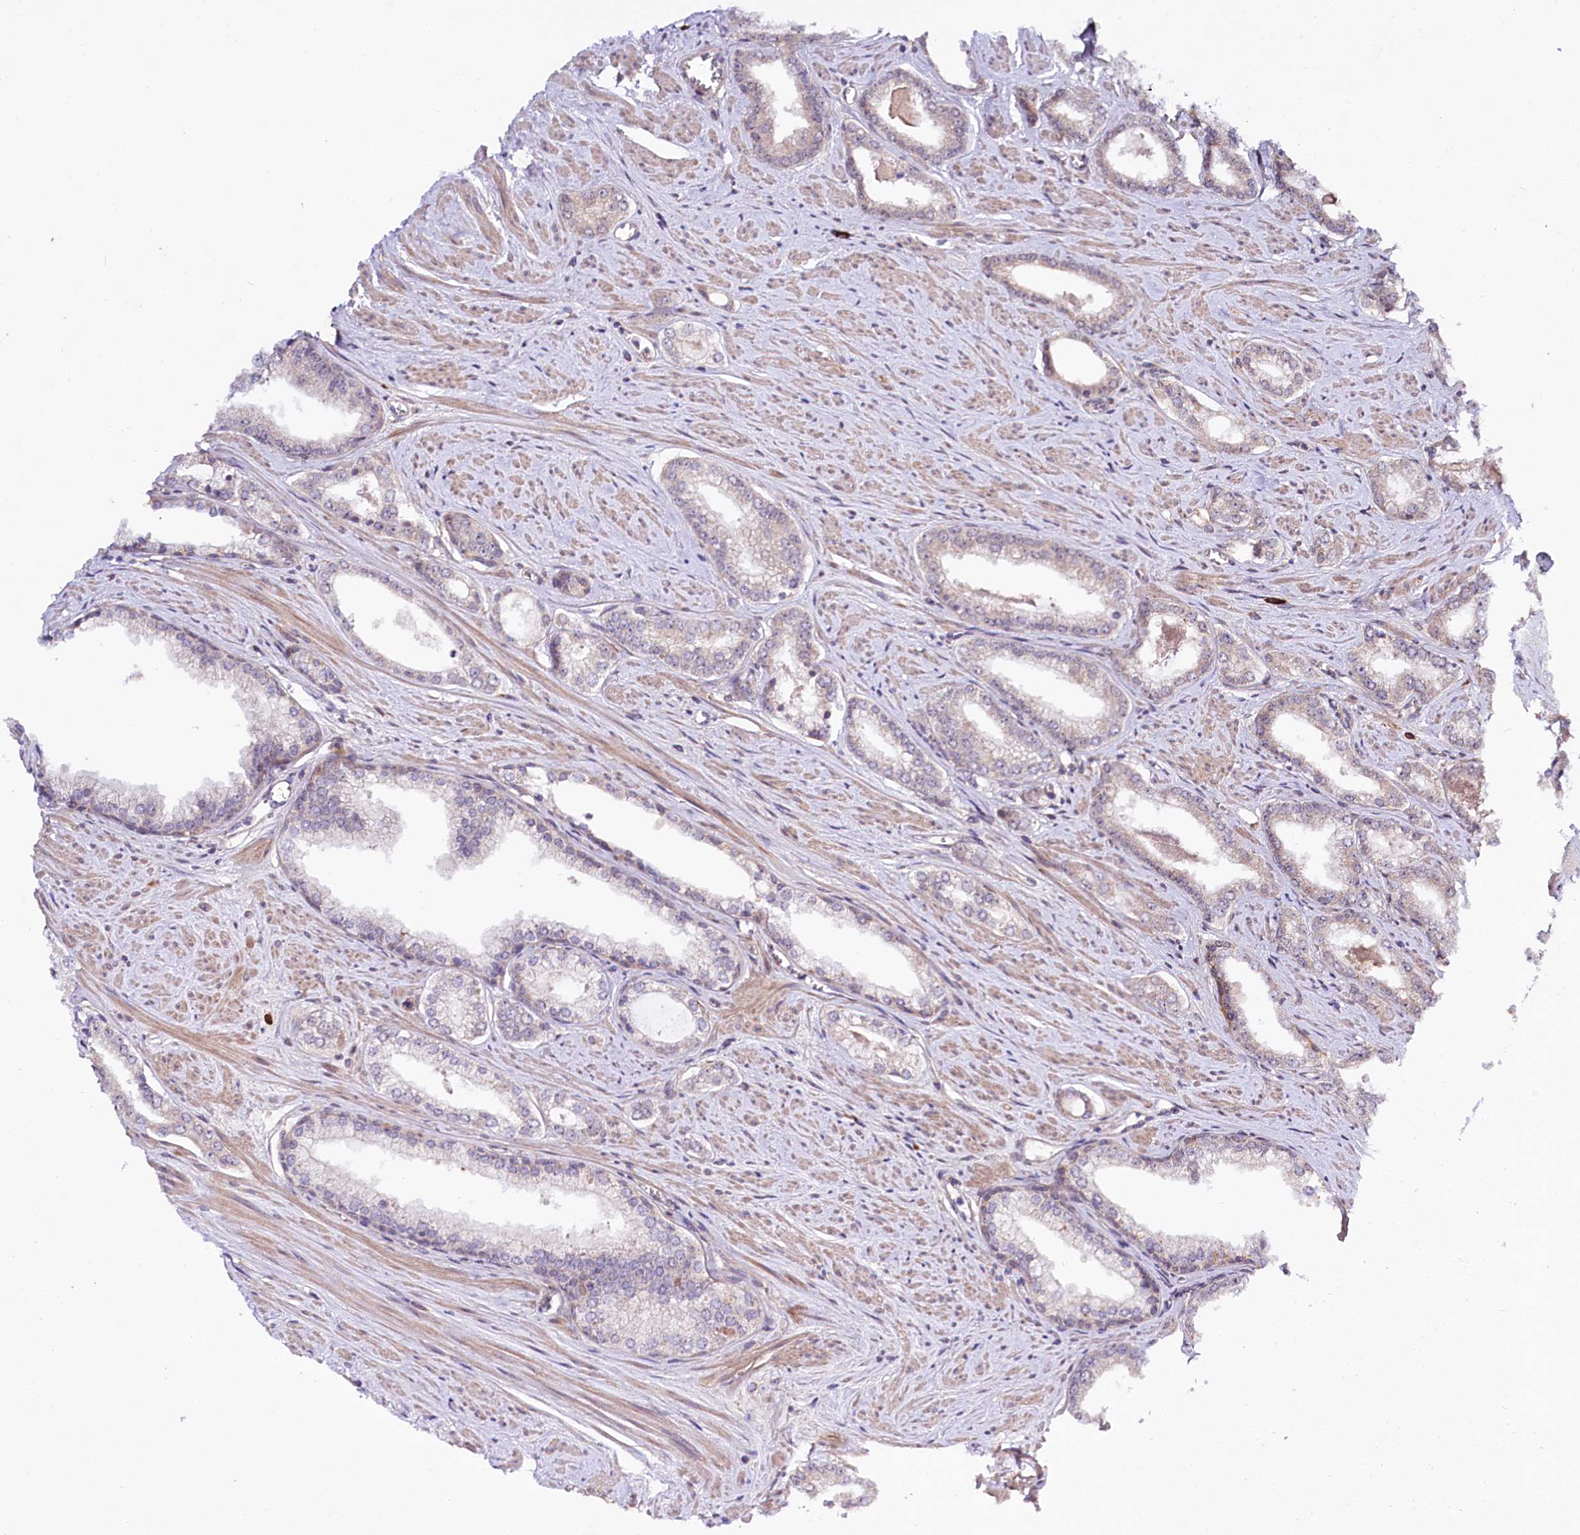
{"staining": {"intensity": "weak", "quantity": "<25%", "location": "cytoplasmic/membranous"}, "tissue": "prostate cancer", "cell_type": "Tumor cells", "image_type": "cancer", "snomed": [{"axis": "morphology", "description": "Adenocarcinoma, Low grade"}, {"axis": "topography", "description": "Prostate and seminal vesicle, NOS"}], "caption": "Tumor cells show no significant positivity in prostate cancer (adenocarcinoma (low-grade)). (DAB (3,3'-diaminobenzidine) immunohistochemistry (IHC), high magnification).", "gene": "PHLDB1", "patient": {"sex": "male", "age": 60}}